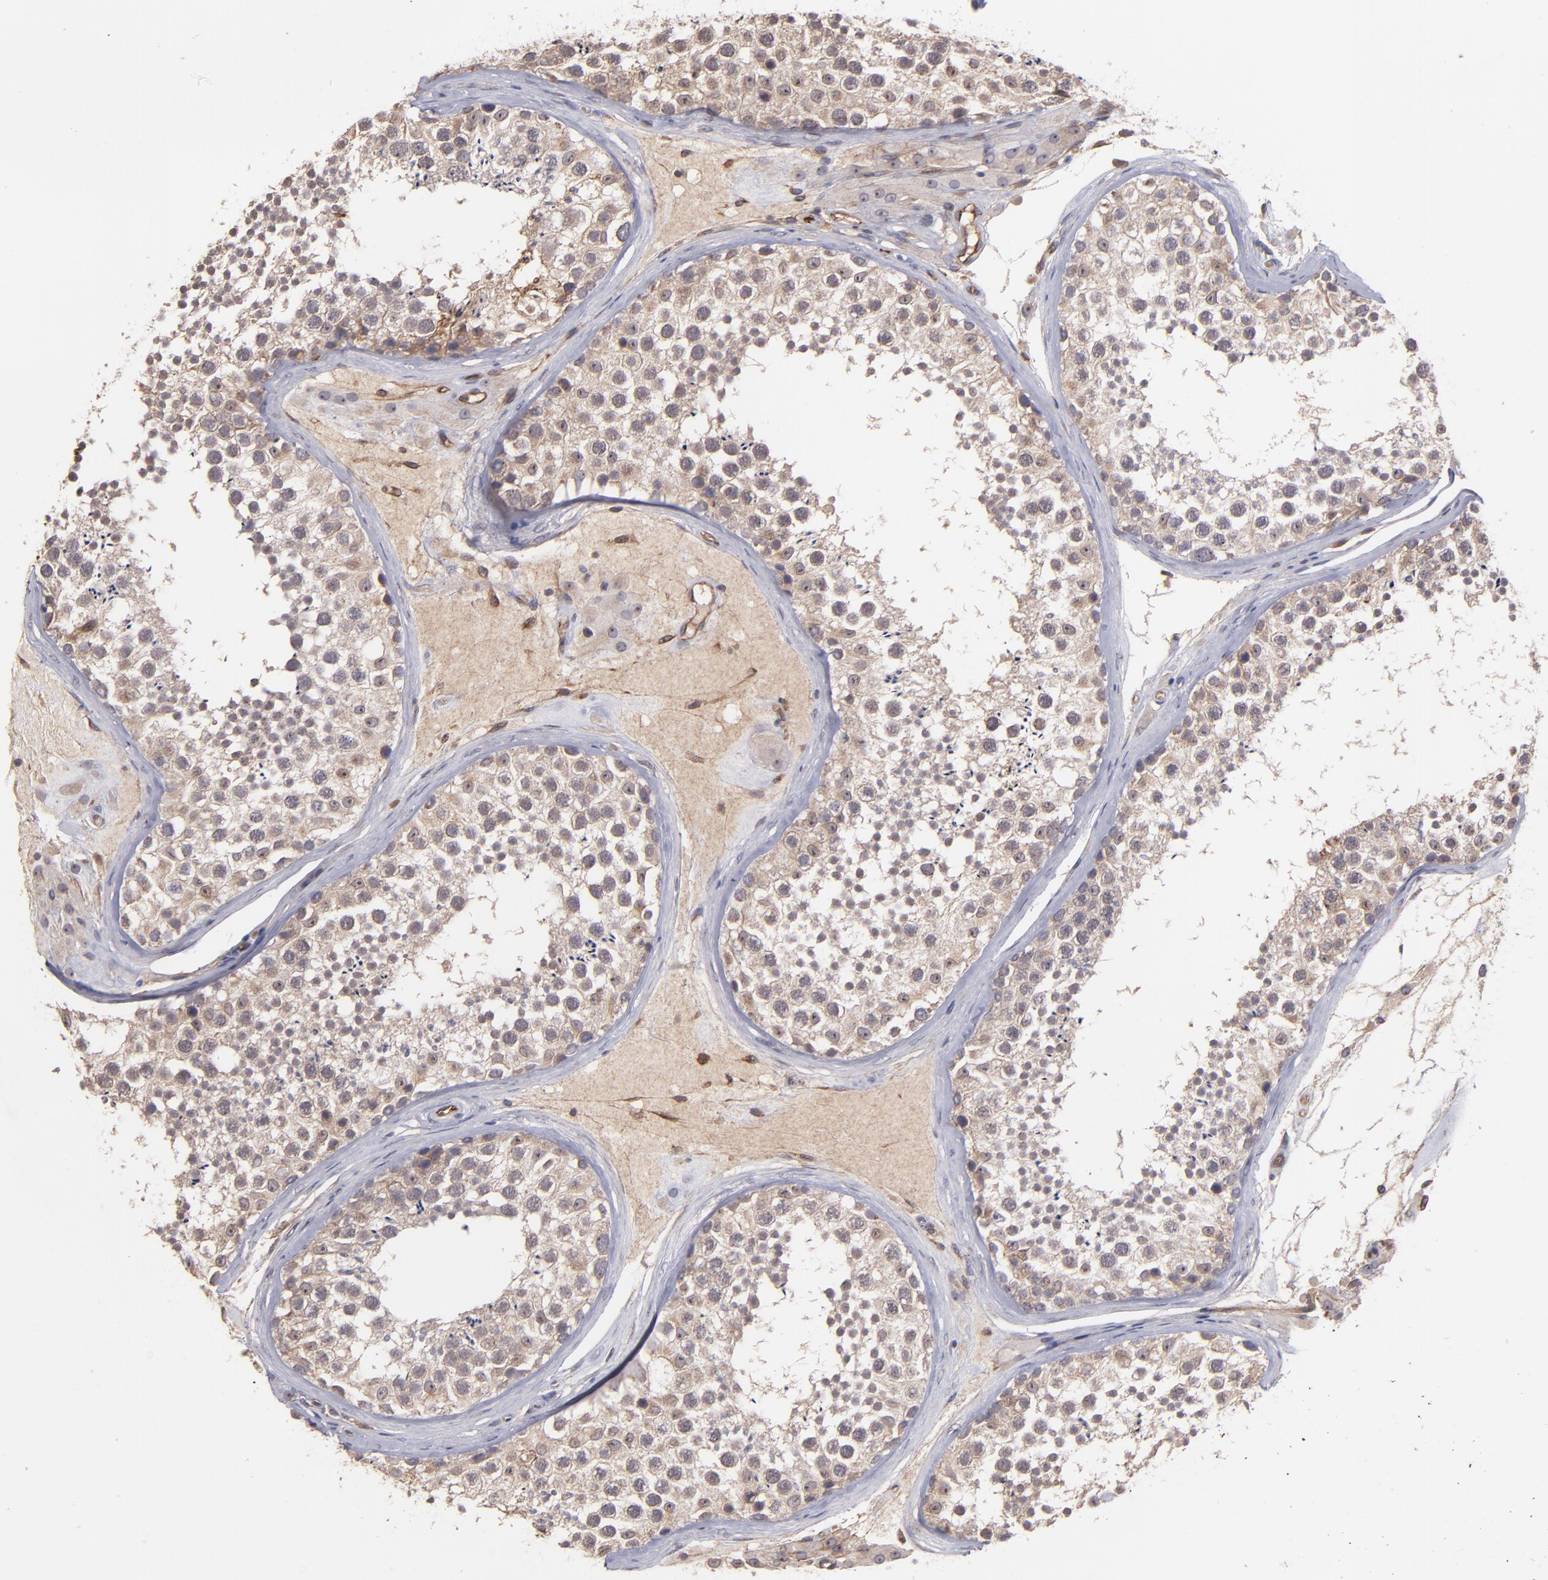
{"staining": {"intensity": "weak", "quantity": ">75%", "location": "cytoplasmic/membranous"}, "tissue": "testis", "cell_type": "Cells in seminiferous ducts", "image_type": "normal", "snomed": [{"axis": "morphology", "description": "Normal tissue, NOS"}, {"axis": "topography", "description": "Testis"}], "caption": "This micrograph demonstrates benign testis stained with immunohistochemistry (IHC) to label a protein in brown. The cytoplasmic/membranous of cells in seminiferous ducts show weak positivity for the protein. Nuclei are counter-stained blue.", "gene": "ICAM1", "patient": {"sex": "male", "age": 46}}